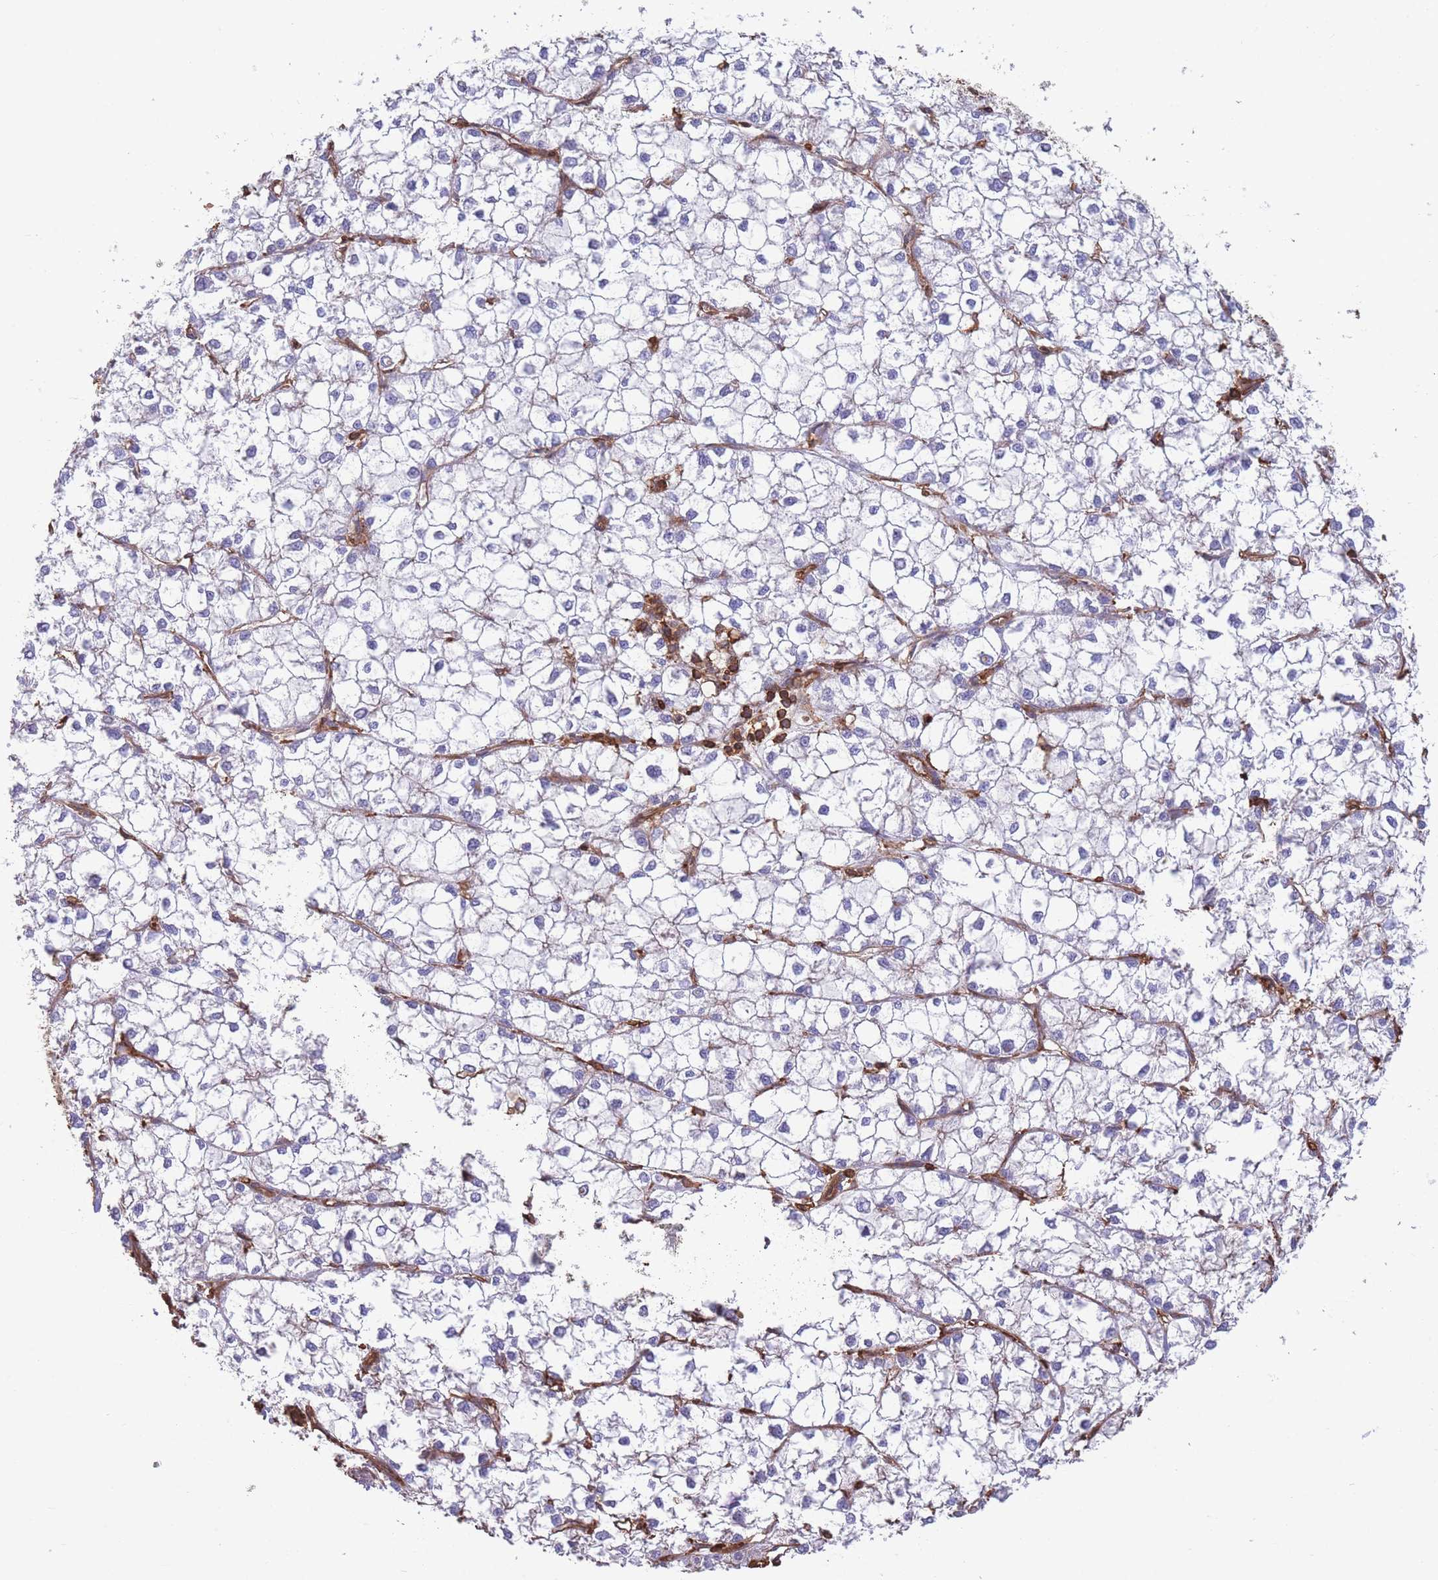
{"staining": {"intensity": "negative", "quantity": "none", "location": "none"}, "tissue": "liver cancer", "cell_type": "Tumor cells", "image_type": "cancer", "snomed": [{"axis": "morphology", "description": "Carcinoma, Hepatocellular, NOS"}, {"axis": "topography", "description": "Liver"}], "caption": "High magnification brightfield microscopy of liver hepatocellular carcinoma stained with DAB (3,3'-diaminobenzidine) (brown) and counterstained with hematoxylin (blue): tumor cells show no significant expression.", "gene": "LRRN4CL", "patient": {"sex": "female", "age": 43}}